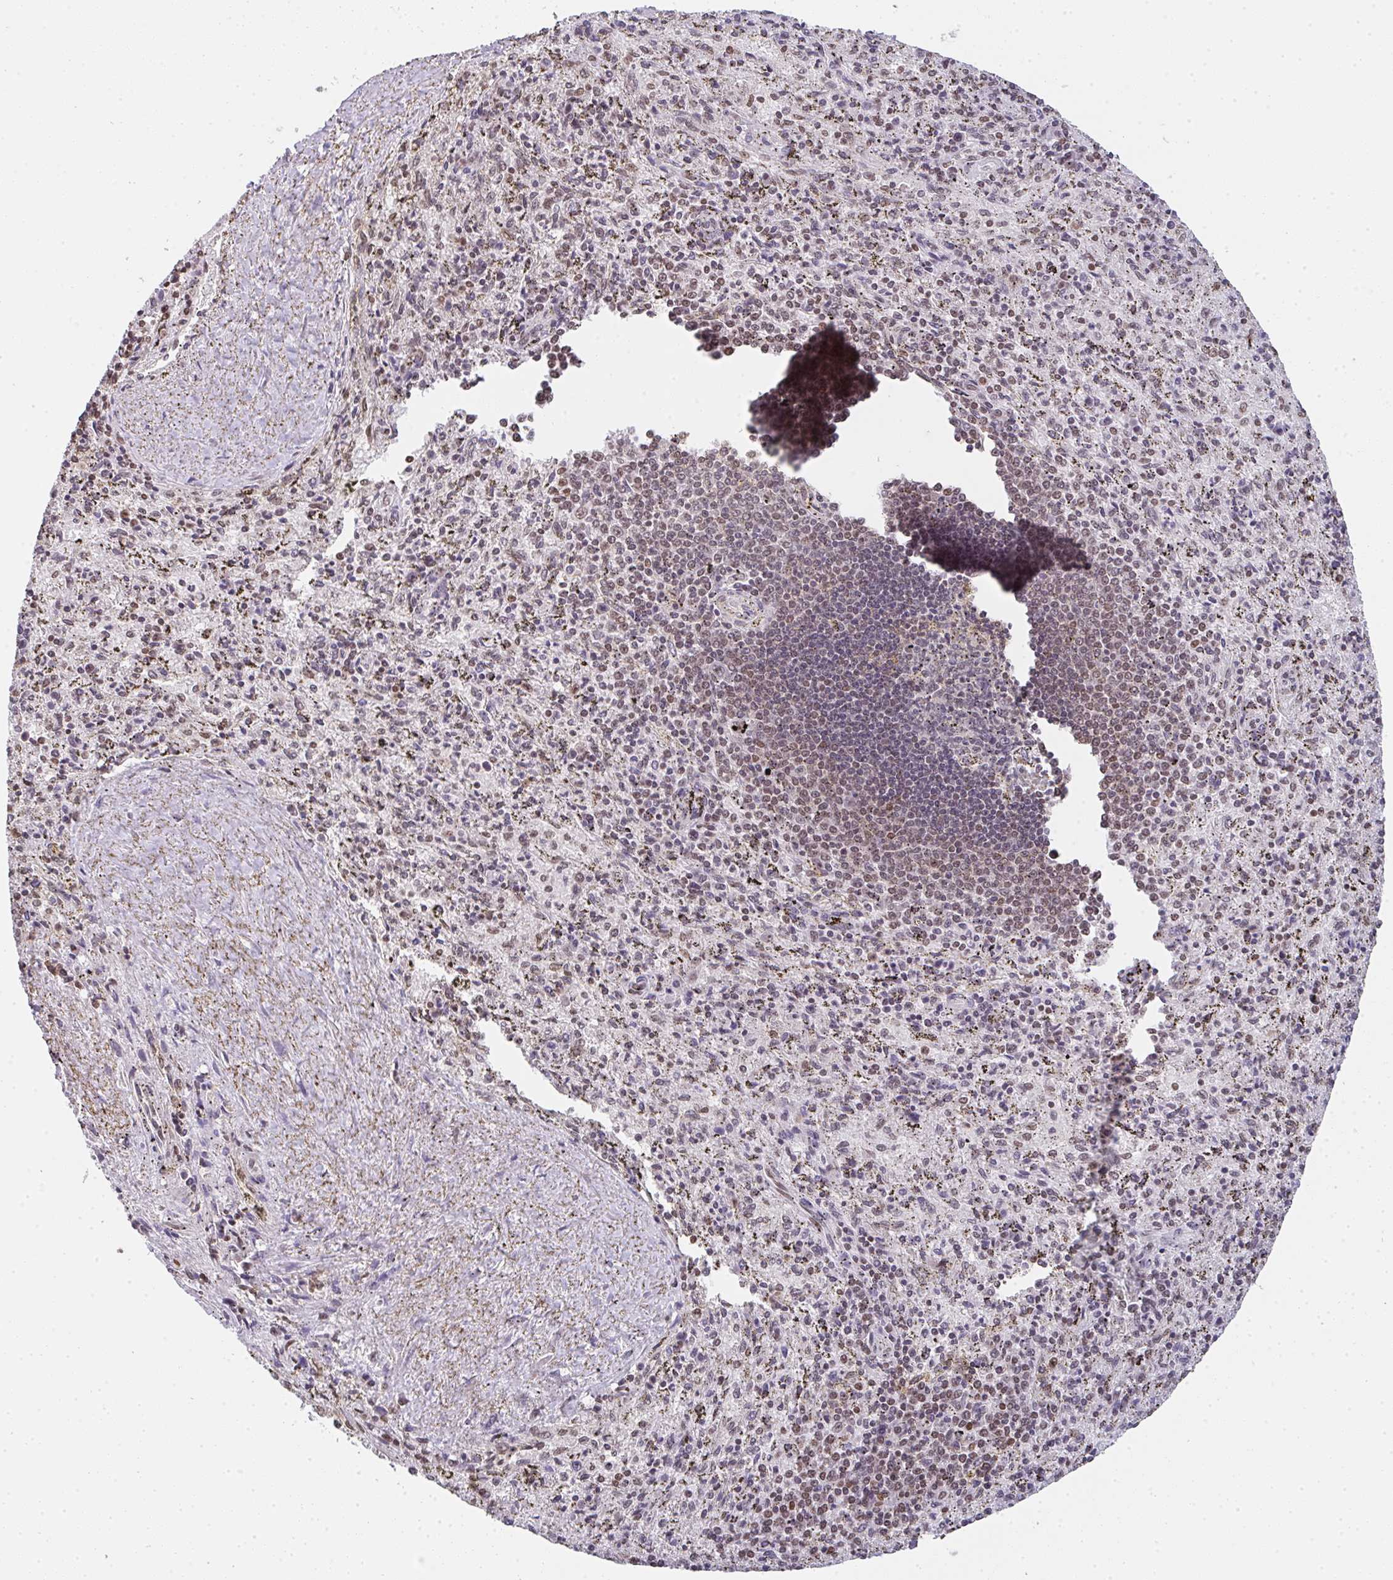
{"staining": {"intensity": "moderate", "quantity": "25%-75%", "location": "nuclear"}, "tissue": "spleen", "cell_type": "Cells in red pulp", "image_type": "normal", "snomed": [{"axis": "morphology", "description": "Normal tissue, NOS"}, {"axis": "topography", "description": "Spleen"}], "caption": "Spleen stained with a brown dye displays moderate nuclear positive positivity in approximately 25%-75% of cells in red pulp.", "gene": "DKC1", "patient": {"sex": "male", "age": 57}}